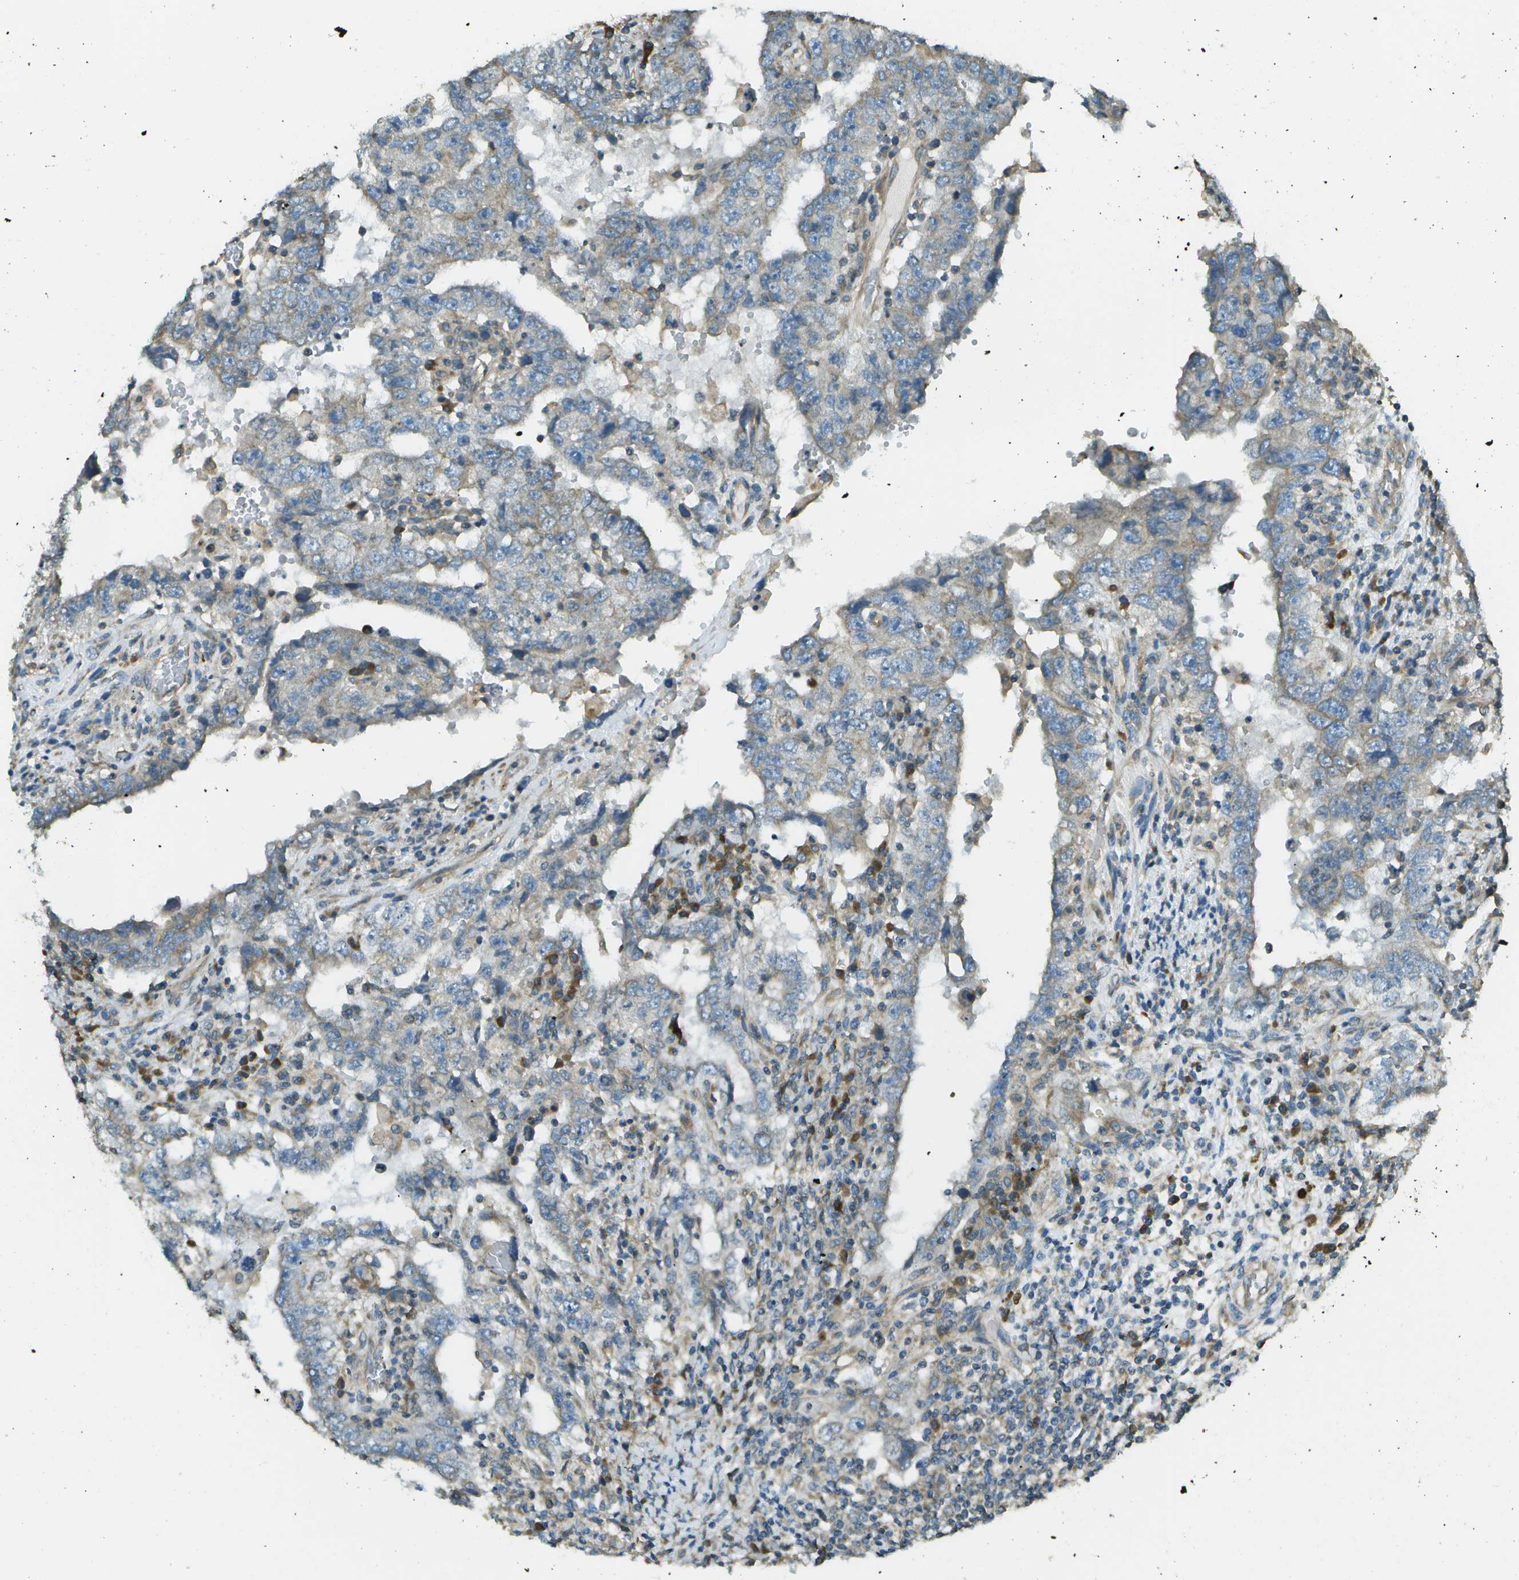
{"staining": {"intensity": "weak", "quantity": "<25%", "location": "cytoplasmic/membranous"}, "tissue": "testis cancer", "cell_type": "Tumor cells", "image_type": "cancer", "snomed": [{"axis": "morphology", "description": "Carcinoma, Embryonal, NOS"}, {"axis": "topography", "description": "Testis"}], "caption": "Human embryonal carcinoma (testis) stained for a protein using IHC reveals no expression in tumor cells.", "gene": "DNAJB11", "patient": {"sex": "male", "age": 26}}